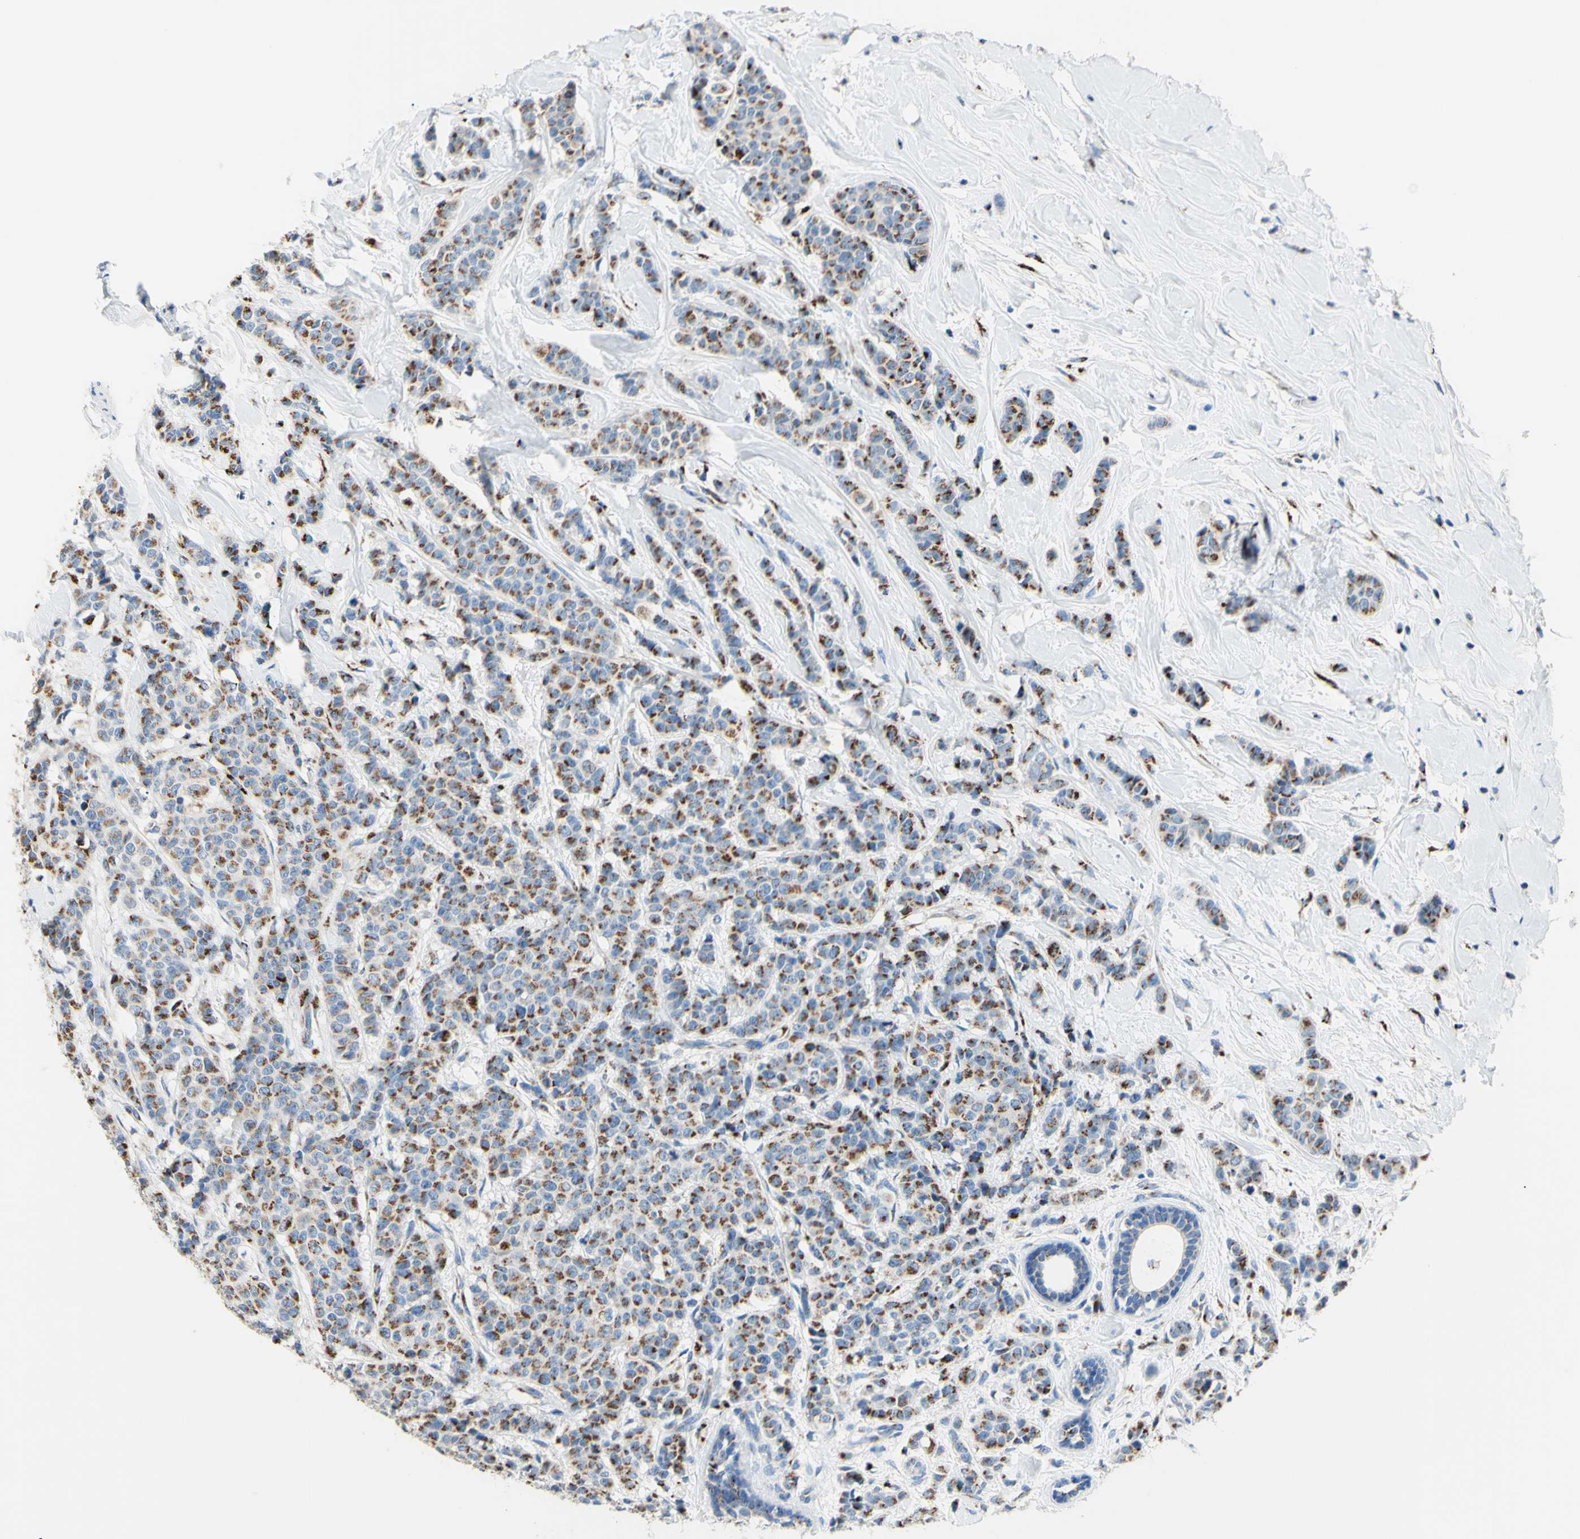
{"staining": {"intensity": "moderate", "quantity": "25%-75%", "location": "cytoplasmic/membranous"}, "tissue": "breast cancer", "cell_type": "Tumor cells", "image_type": "cancer", "snomed": [{"axis": "morphology", "description": "Normal tissue, NOS"}, {"axis": "morphology", "description": "Duct carcinoma"}, {"axis": "topography", "description": "Breast"}], "caption": "There is medium levels of moderate cytoplasmic/membranous positivity in tumor cells of invasive ductal carcinoma (breast), as demonstrated by immunohistochemical staining (brown color).", "gene": "GALNT2", "patient": {"sex": "female", "age": 40}}